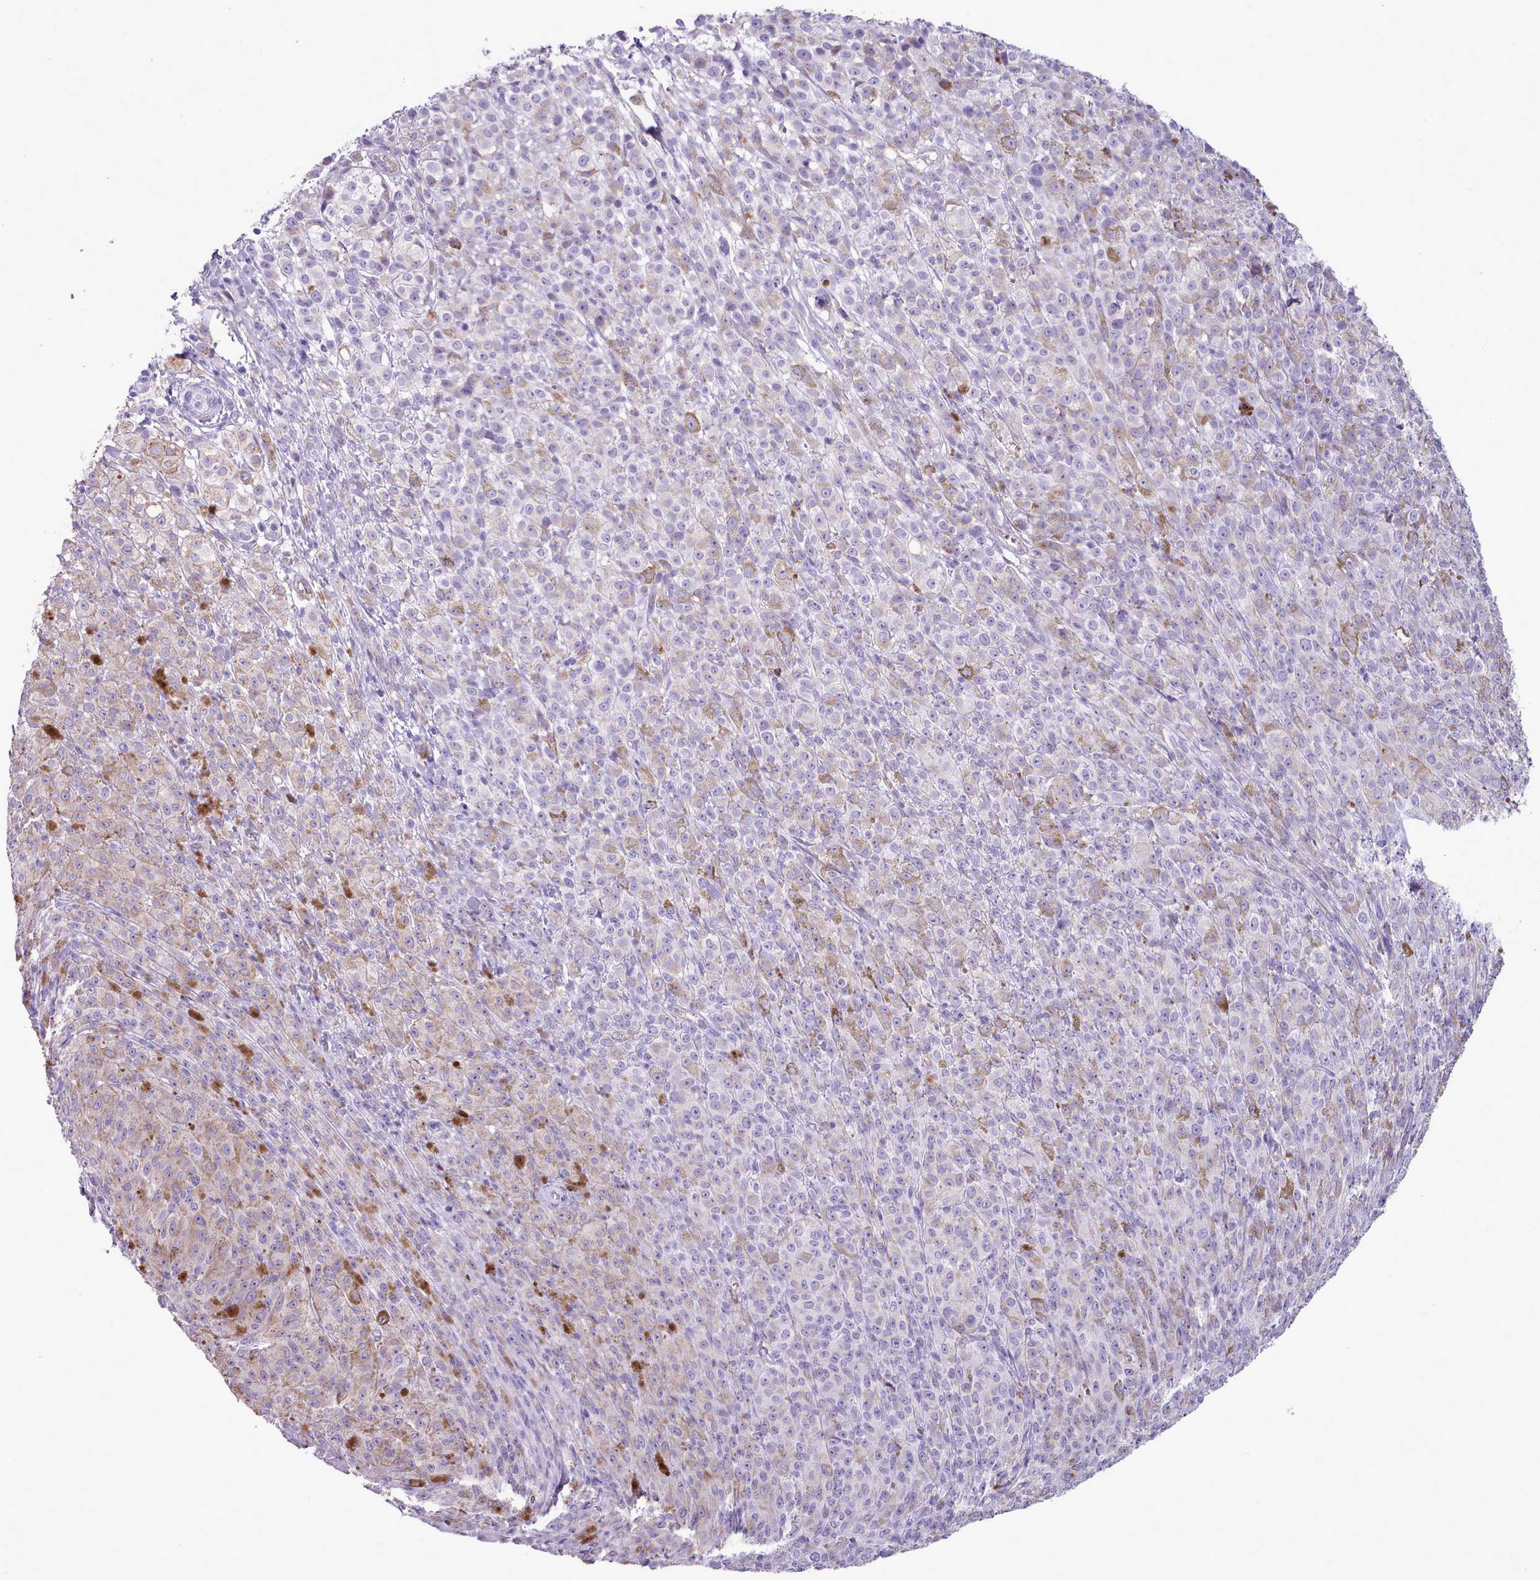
{"staining": {"intensity": "weak", "quantity": "<25%", "location": "cytoplasmic/membranous"}, "tissue": "melanoma", "cell_type": "Tumor cells", "image_type": "cancer", "snomed": [{"axis": "morphology", "description": "Malignant melanoma, NOS"}, {"axis": "topography", "description": "Skin"}], "caption": "Human malignant melanoma stained for a protein using IHC exhibits no positivity in tumor cells.", "gene": "AK4", "patient": {"sex": "female", "age": 52}}